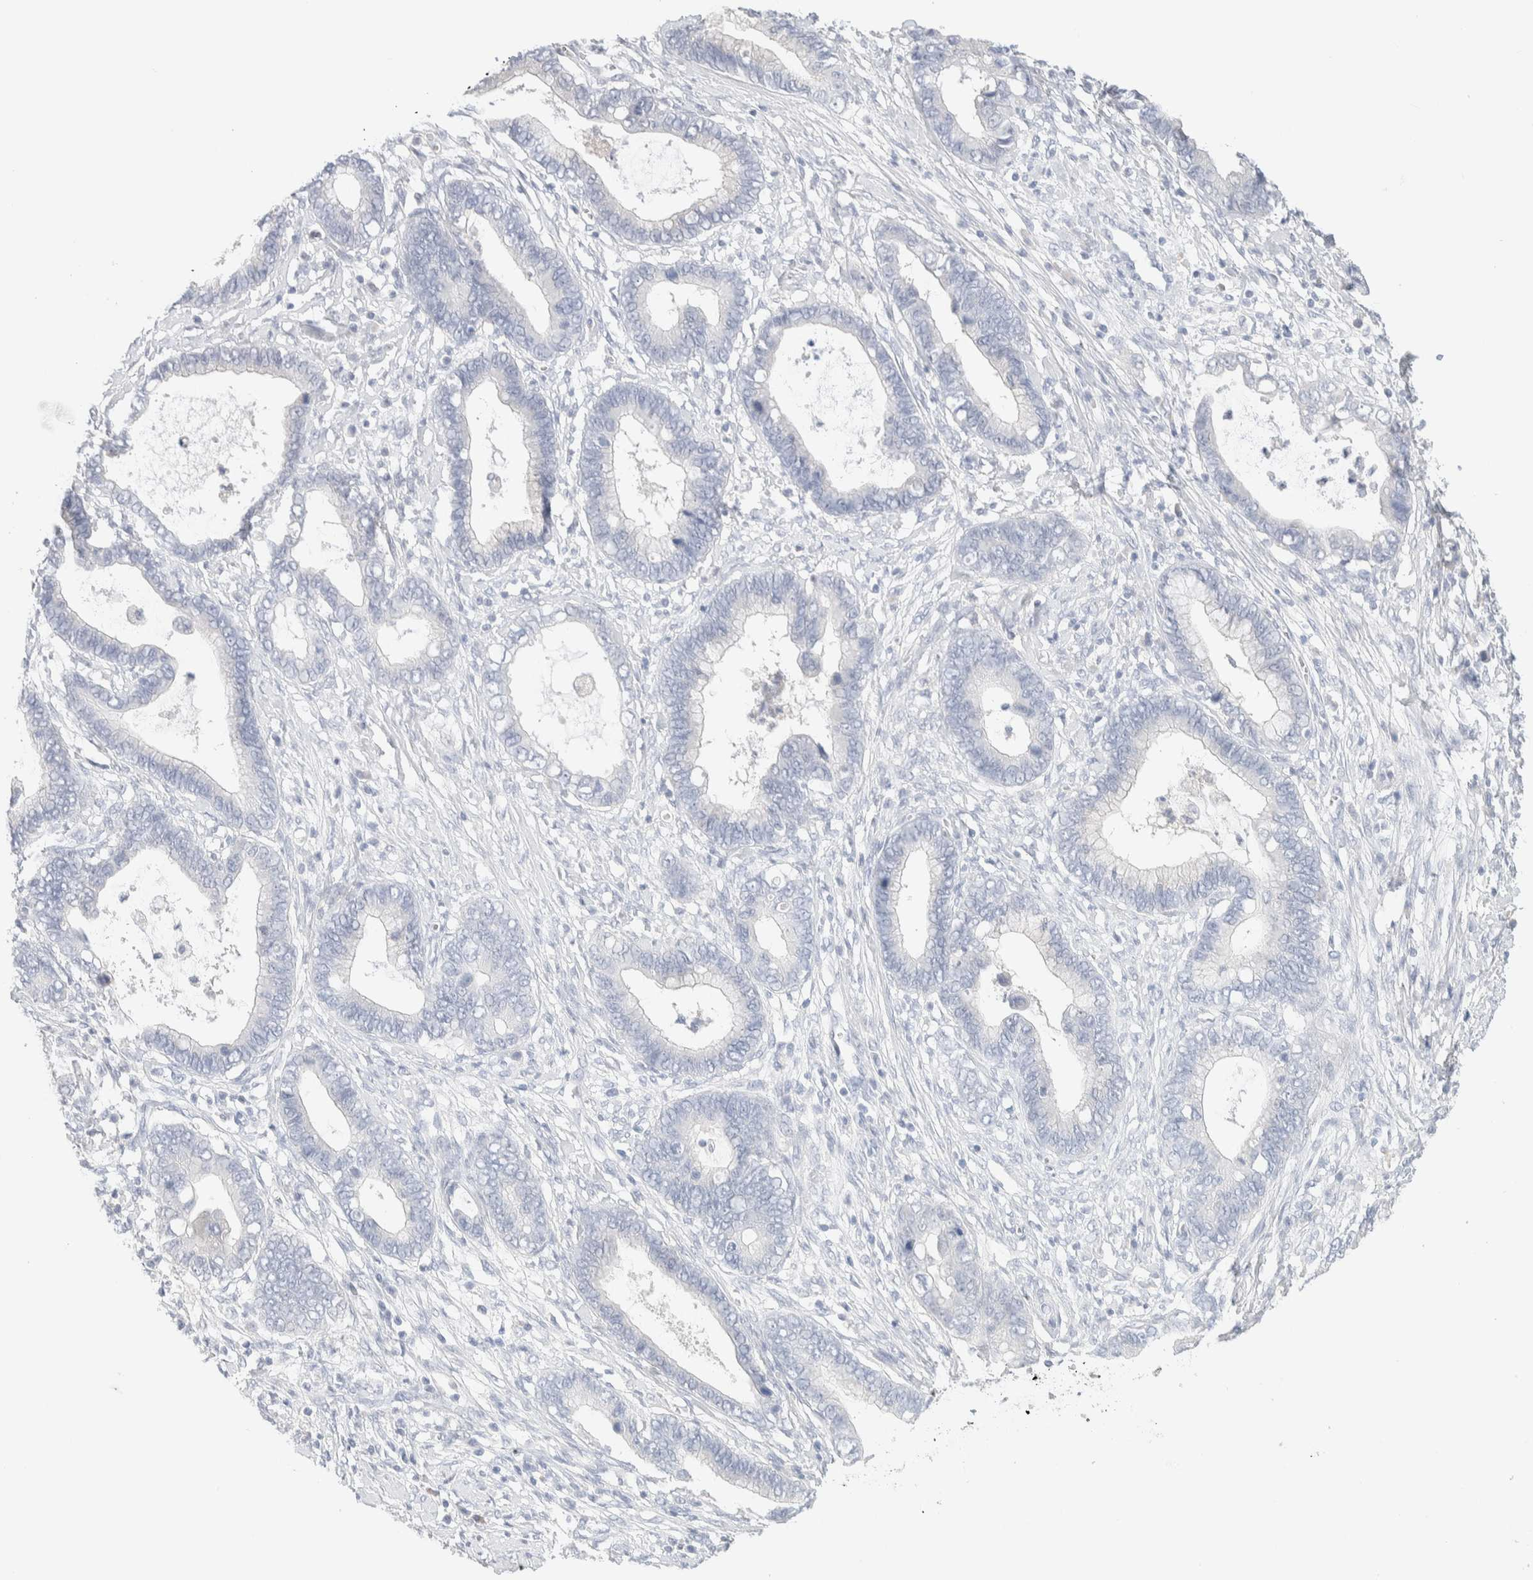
{"staining": {"intensity": "negative", "quantity": "none", "location": "none"}, "tissue": "cervical cancer", "cell_type": "Tumor cells", "image_type": "cancer", "snomed": [{"axis": "morphology", "description": "Adenocarcinoma, NOS"}, {"axis": "topography", "description": "Cervix"}], "caption": "A high-resolution image shows immunohistochemistry staining of cervical cancer (adenocarcinoma), which demonstrates no significant expression in tumor cells.", "gene": "RIDA", "patient": {"sex": "female", "age": 44}}